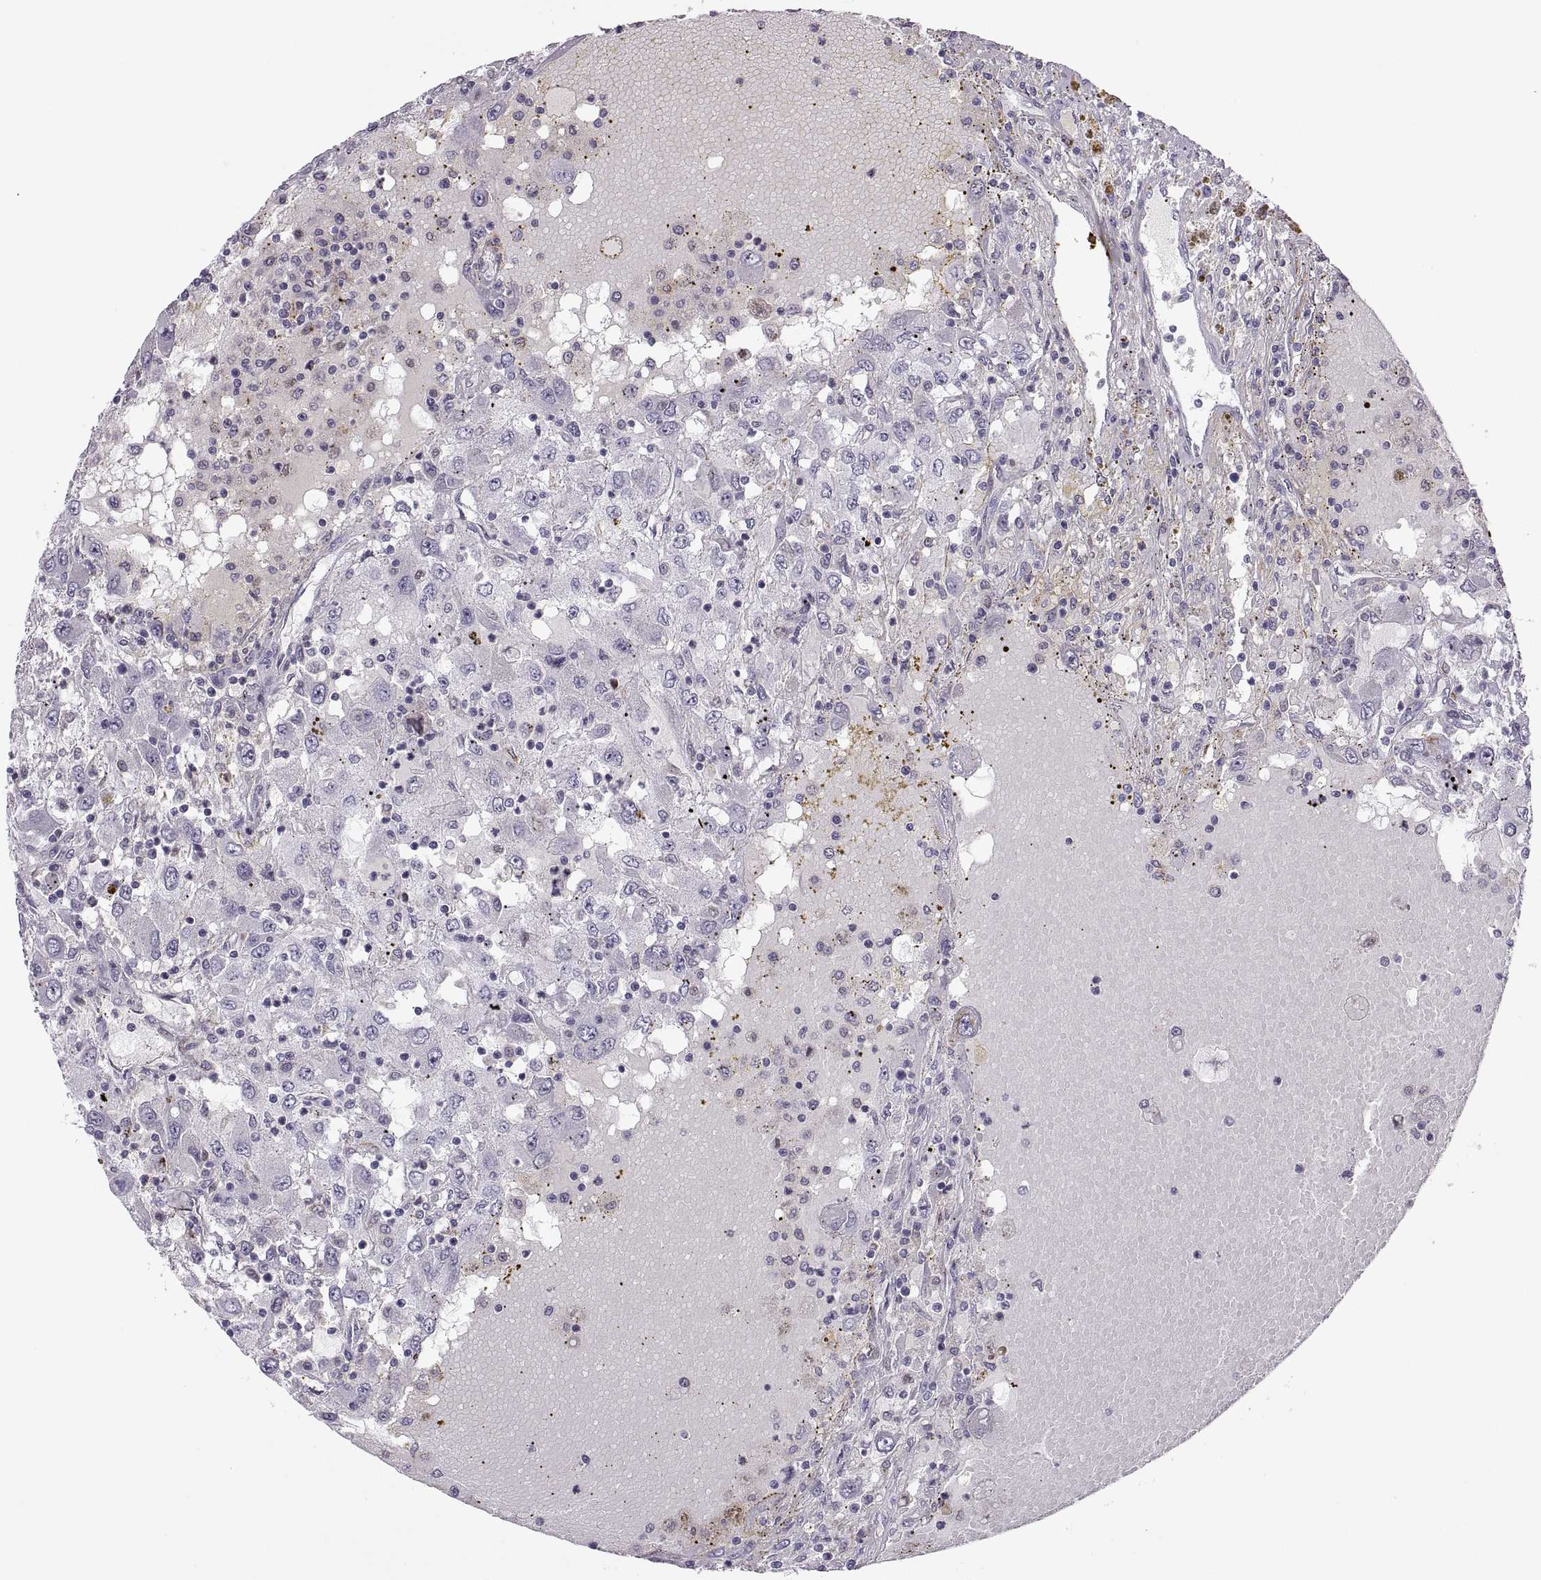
{"staining": {"intensity": "negative", "quantity": "none", "location": "none"}, "tissue": "renal cancer", "cell_type": "Tumor cells", "image_type": "cancer", "snomed": [{"axis": "morphology", "description": "Adenocarcinoma, NOS"}, {"axis": "topography", "description": "Kidney"}], "caption": "The IHC micrograph has no significant positivity in tumor cells of renal cancer tissue.", "gene": "CHCT1", "patient": {"sex": "female", "age": 67}}